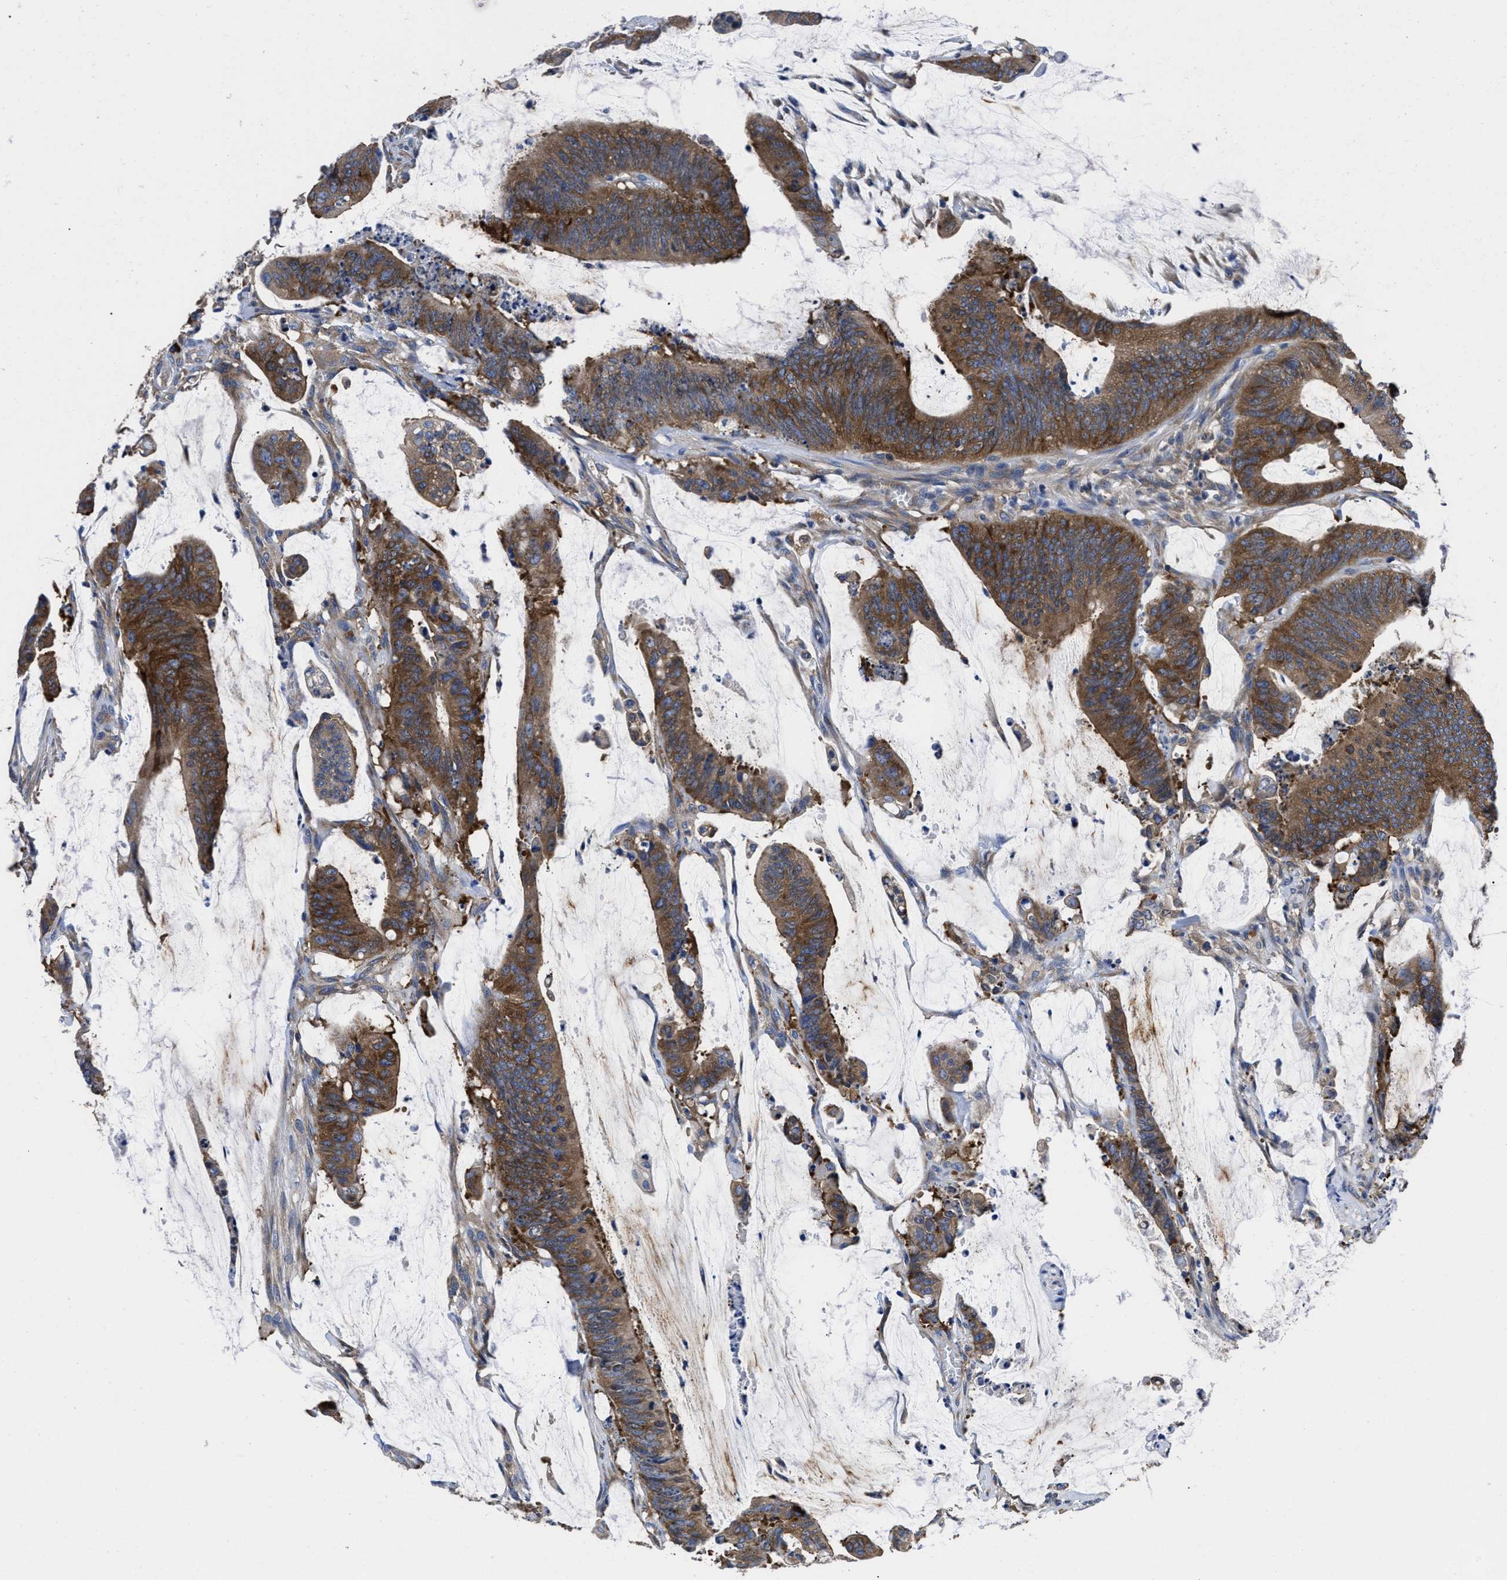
{"staining": {"intensity": "strong", "quantity": ">75%", "location": "cytoplasmic/membranous"}, "tissue": "colorectal cancer", "cell_type": "Tumor cells", "image_type": "cancer", "snomed": [{"axis": "morphology", "description": "Adenocarcinoma, NOS"}, {"axis": "topography", "description": "Rectum"}], "caption": "Immunohistochemical staining of human colorectal cancer (adenocarcinoma) displays high levels of strong cytoplasmic/membranous protein staining in approximately >75% of tumor cells. (Stains: DAB (3,3'-diaminobenzidine) in brown, nuclei in blue, Microscopy: brightfield microscopy at high magnification).", "gene": "YARS1", "patient": {"sex": "female", "age": 66}}